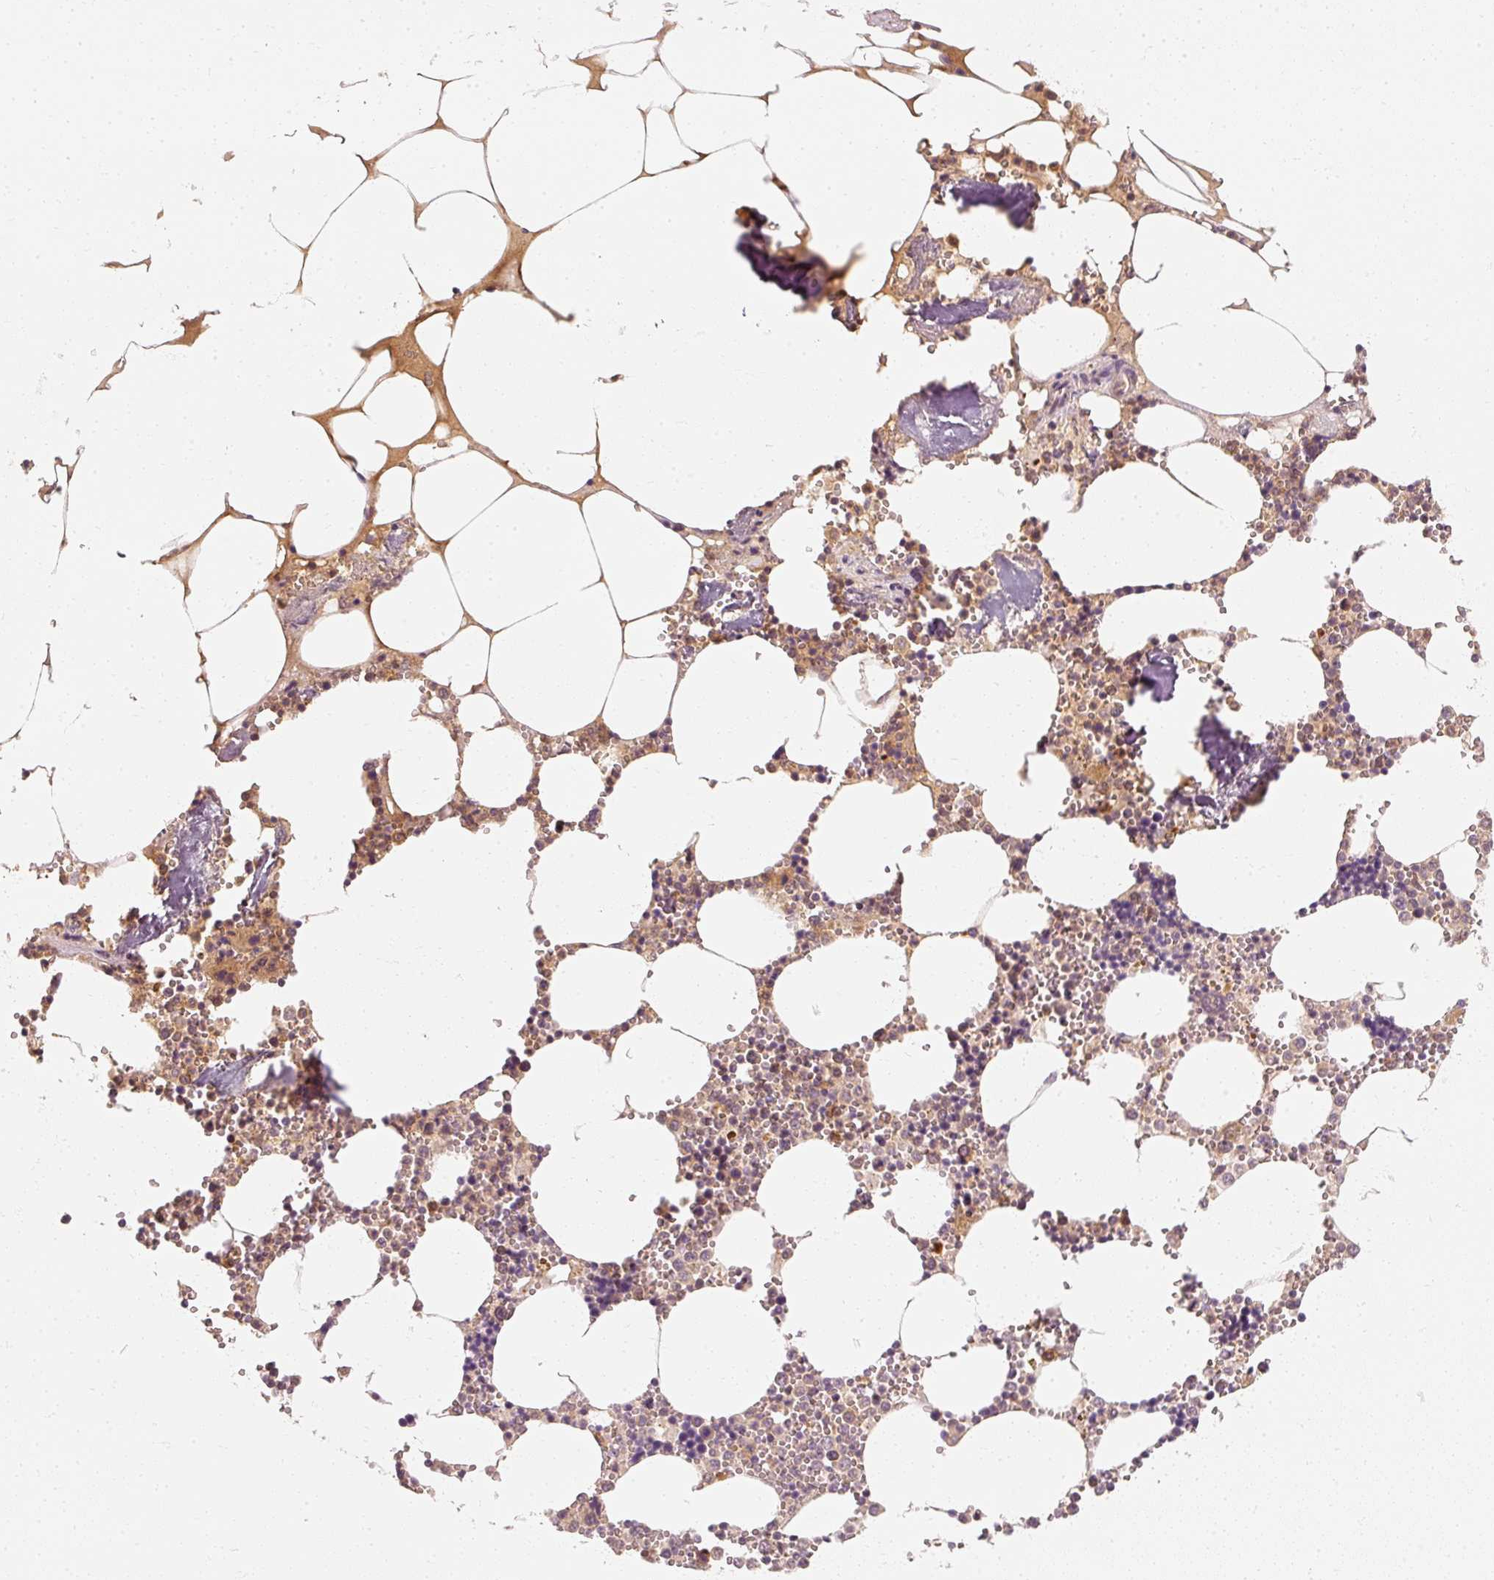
{"staining": {"intensity": "moderate", "quantity": "25%-75%", "location": "cytoplasmic/membranous"}, "tissue": "bone marrow", "cell_type": "Hematopoietic cells", "image_type": "normal", "snomed": [{"axis": "morphology", "description": "Normal tissue, NOS"}, {"axis": "topography", "description": "Bone marrow"}], "caption": "Protein staining shows moderate cytoplasmic/membranous expression in about 25%-75% of hematopoietic cells in unremarkable bone marrow. (DAB (3,3'-diaminobenzidine) = brown stain, brightfield microscopy at high magnification).", "gene": "EEF1A1", "patient": {"sex": "male", "age": 54}}